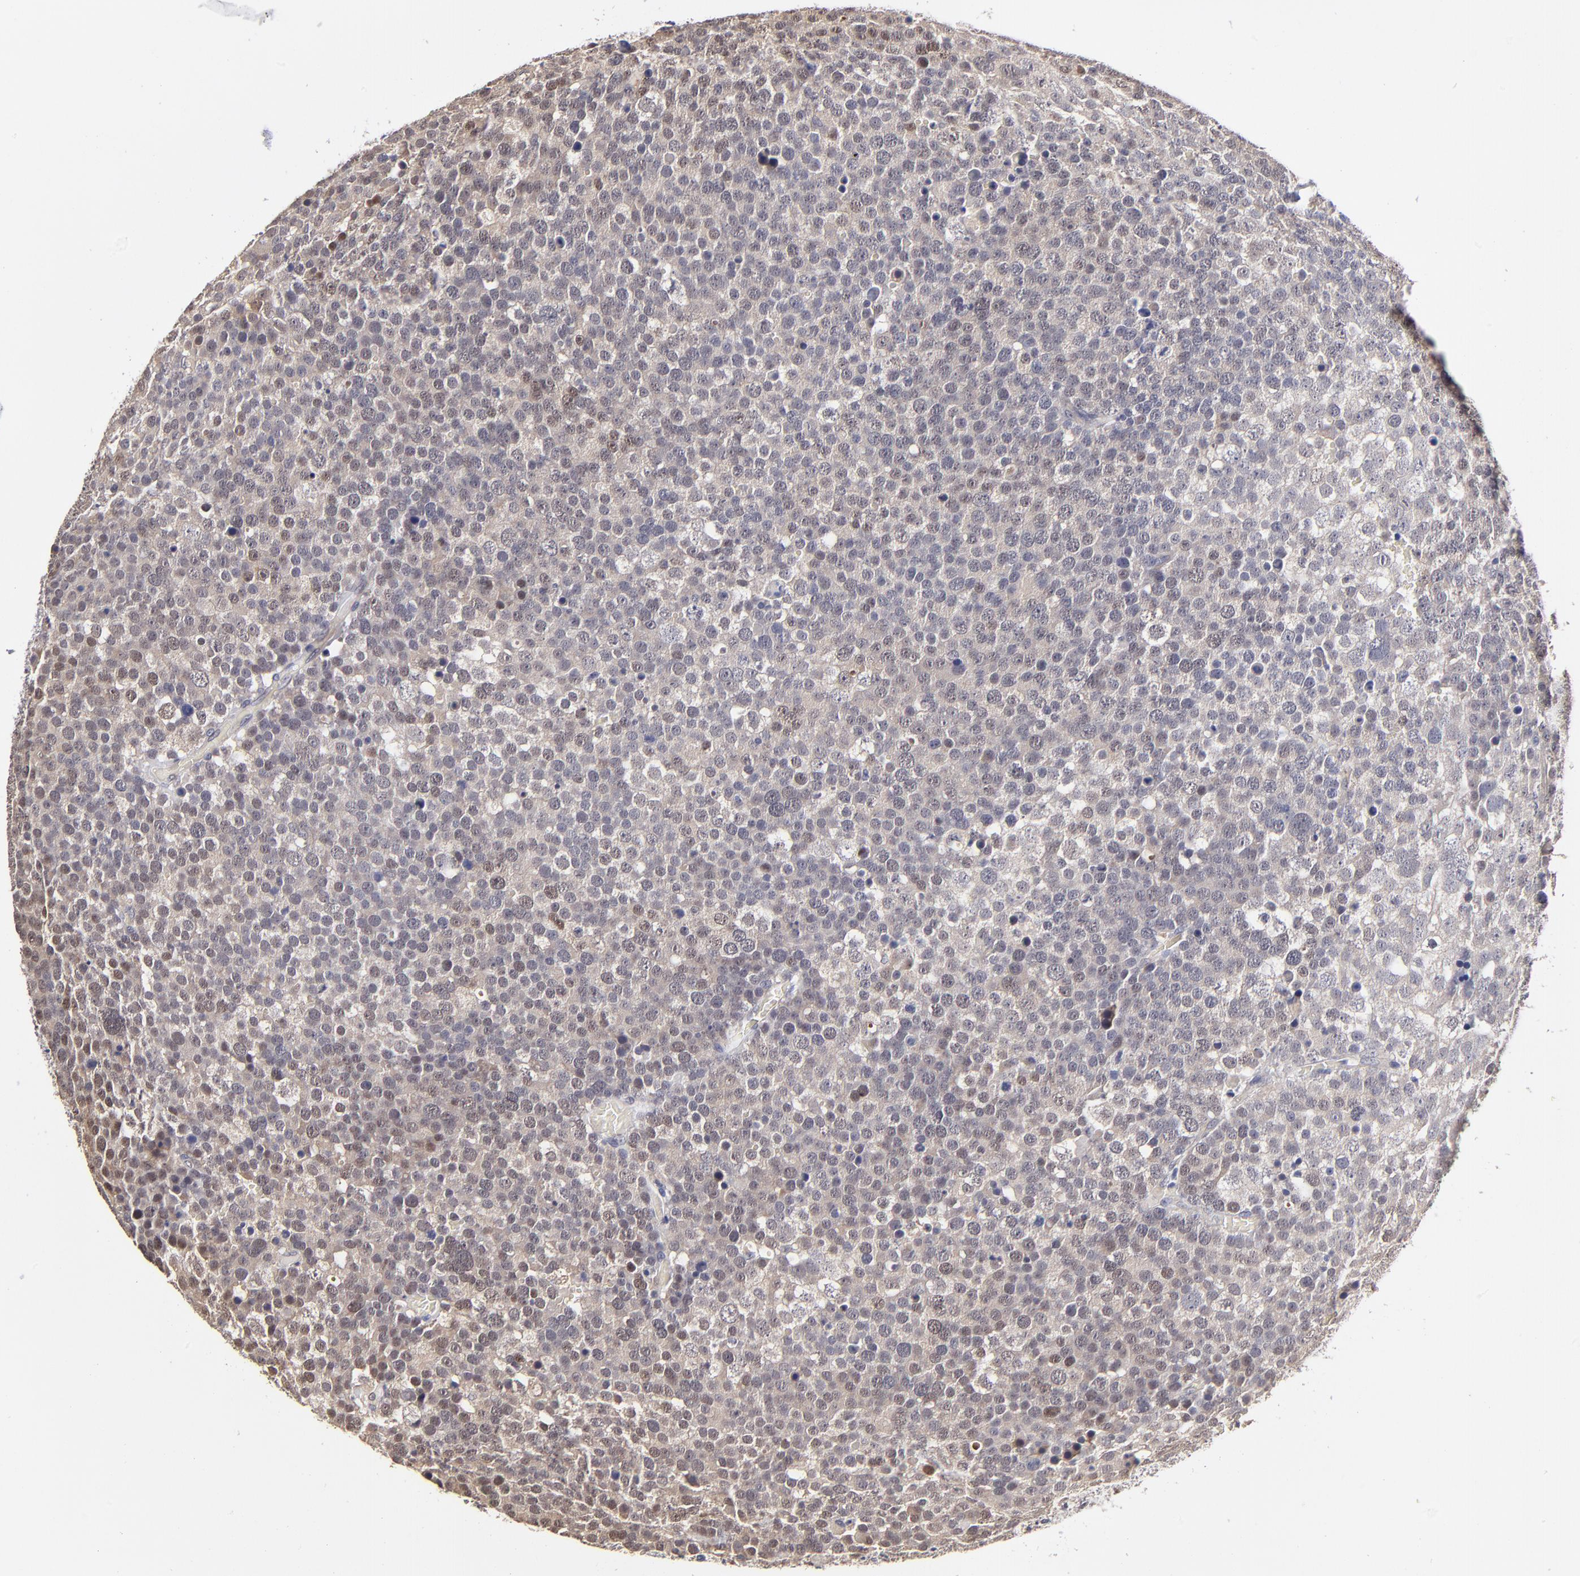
{"staining": {"intensity": "weak", "quantity": ">75%", "location": "cytoplasmic/membranous"}, "tissue": "testis cancer", "cell_type": "Tumor cells", "image_type": "cancer", "snomed": [{"axis": "morphology", "description": "Seminoma, NOS"}, {"axis": "topography", "description": "Testis"}], "caption": "This image reveals immunohistochemistry (IHC) staining of human testis seminoma, with low weak cytoplasmic/membranous positivity in about >75% of tumor cells.", "gene": "ZNF10", "patient": {"sex": "male", "age": 71}}